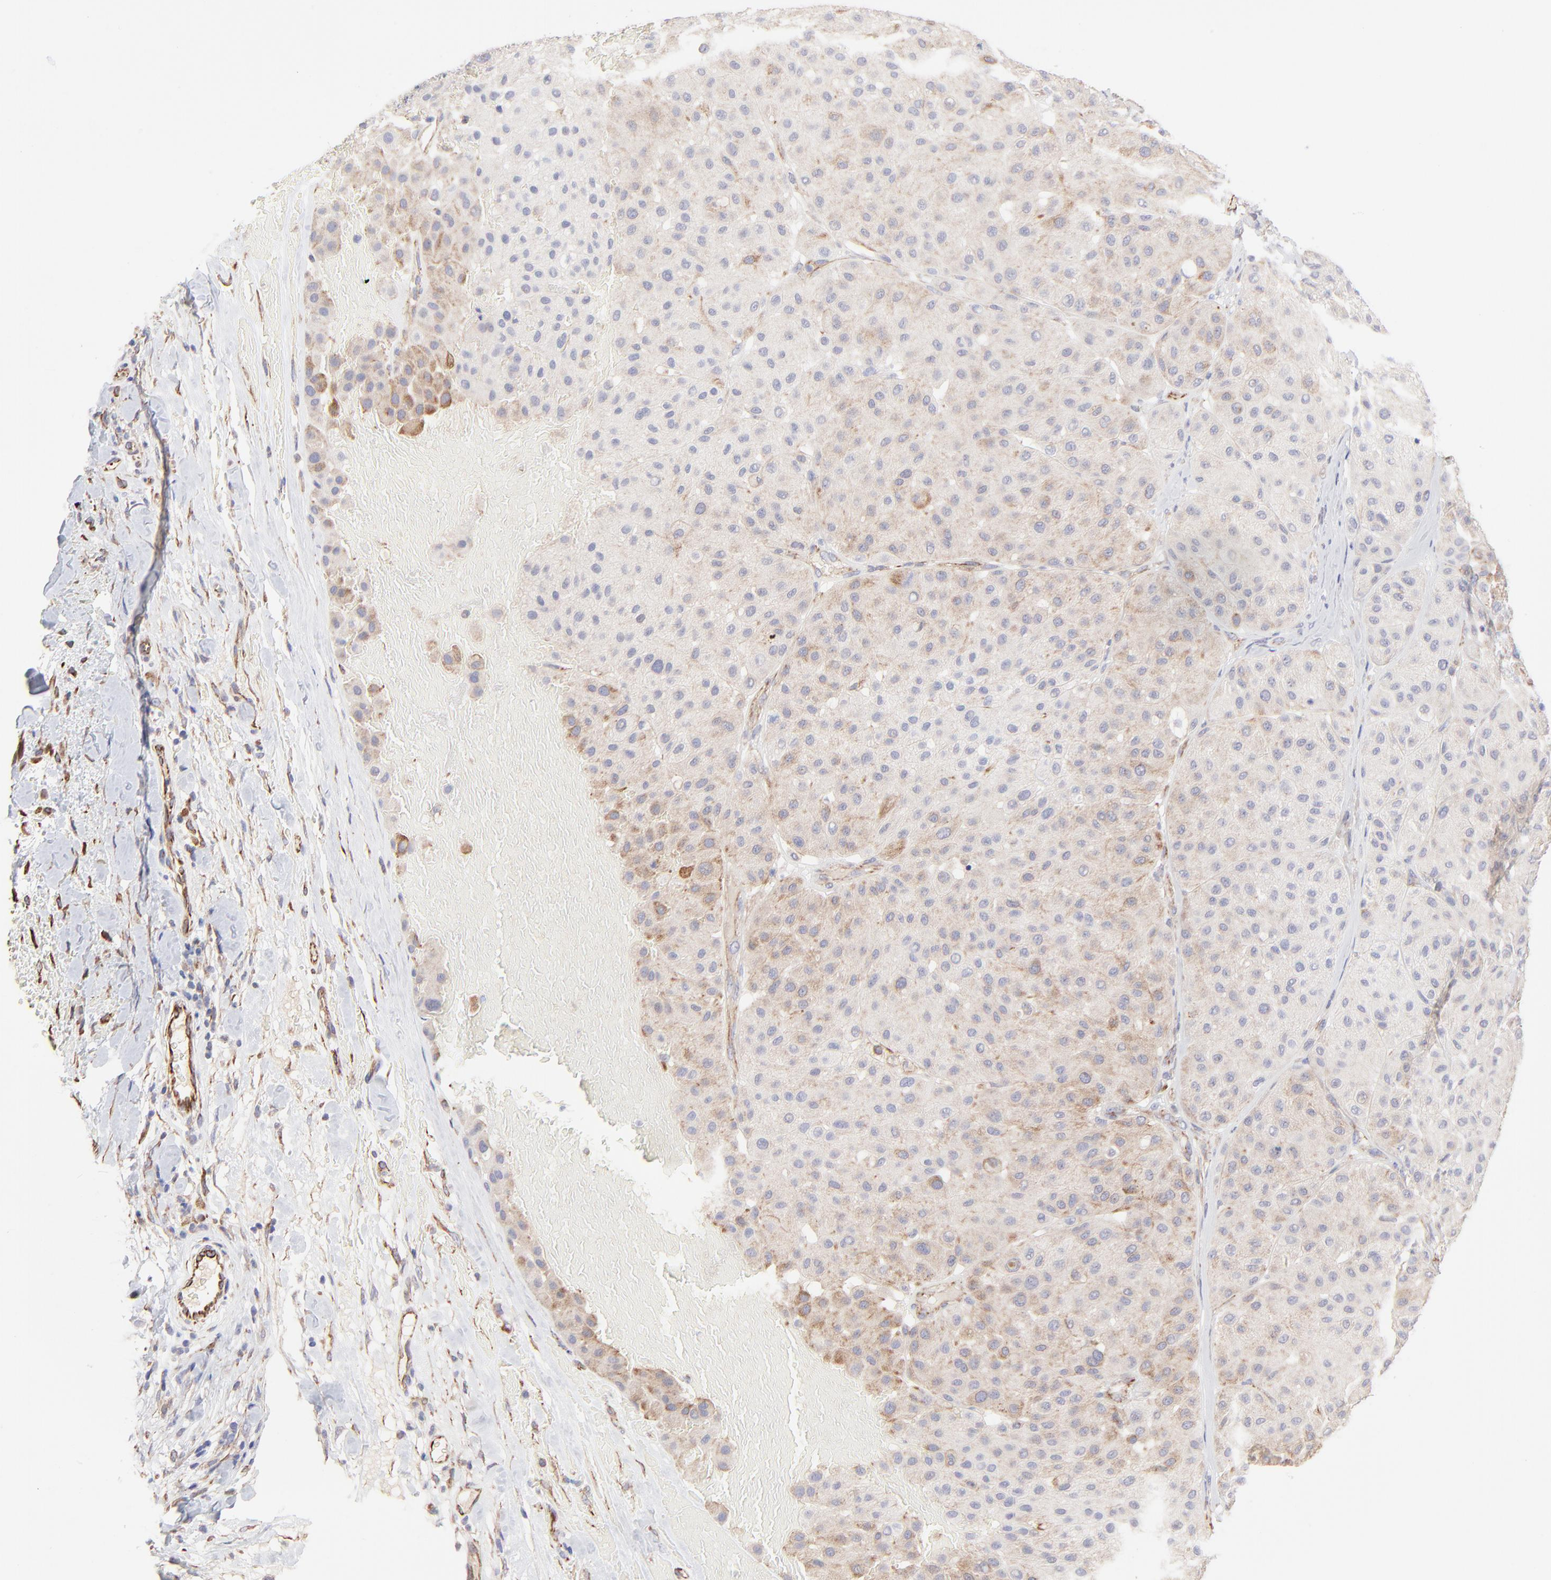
{"staining": {"intensity": "moderate", "quantity": ">75%", "location": "cytoplasmic/membranous"}, "tissue": "melanoma", "cell_type": "Tumor cells", "image_type": "cancer", "snomed": [{"axis": "morphology", "description": "Normal tissue, NOS"}, {"axis": "morphology", "description": "Malignant melanoma, Metastatic site"}, {"axis": "topography", "description": "Skin"}], "caption": "Tumor cells exhibit medium levels of moderate cytoplasmic/membranous staining in about >75% of cells in human melanoma.", "gene": "COX8C", "patient": {"sex": "male", "age": 41}}